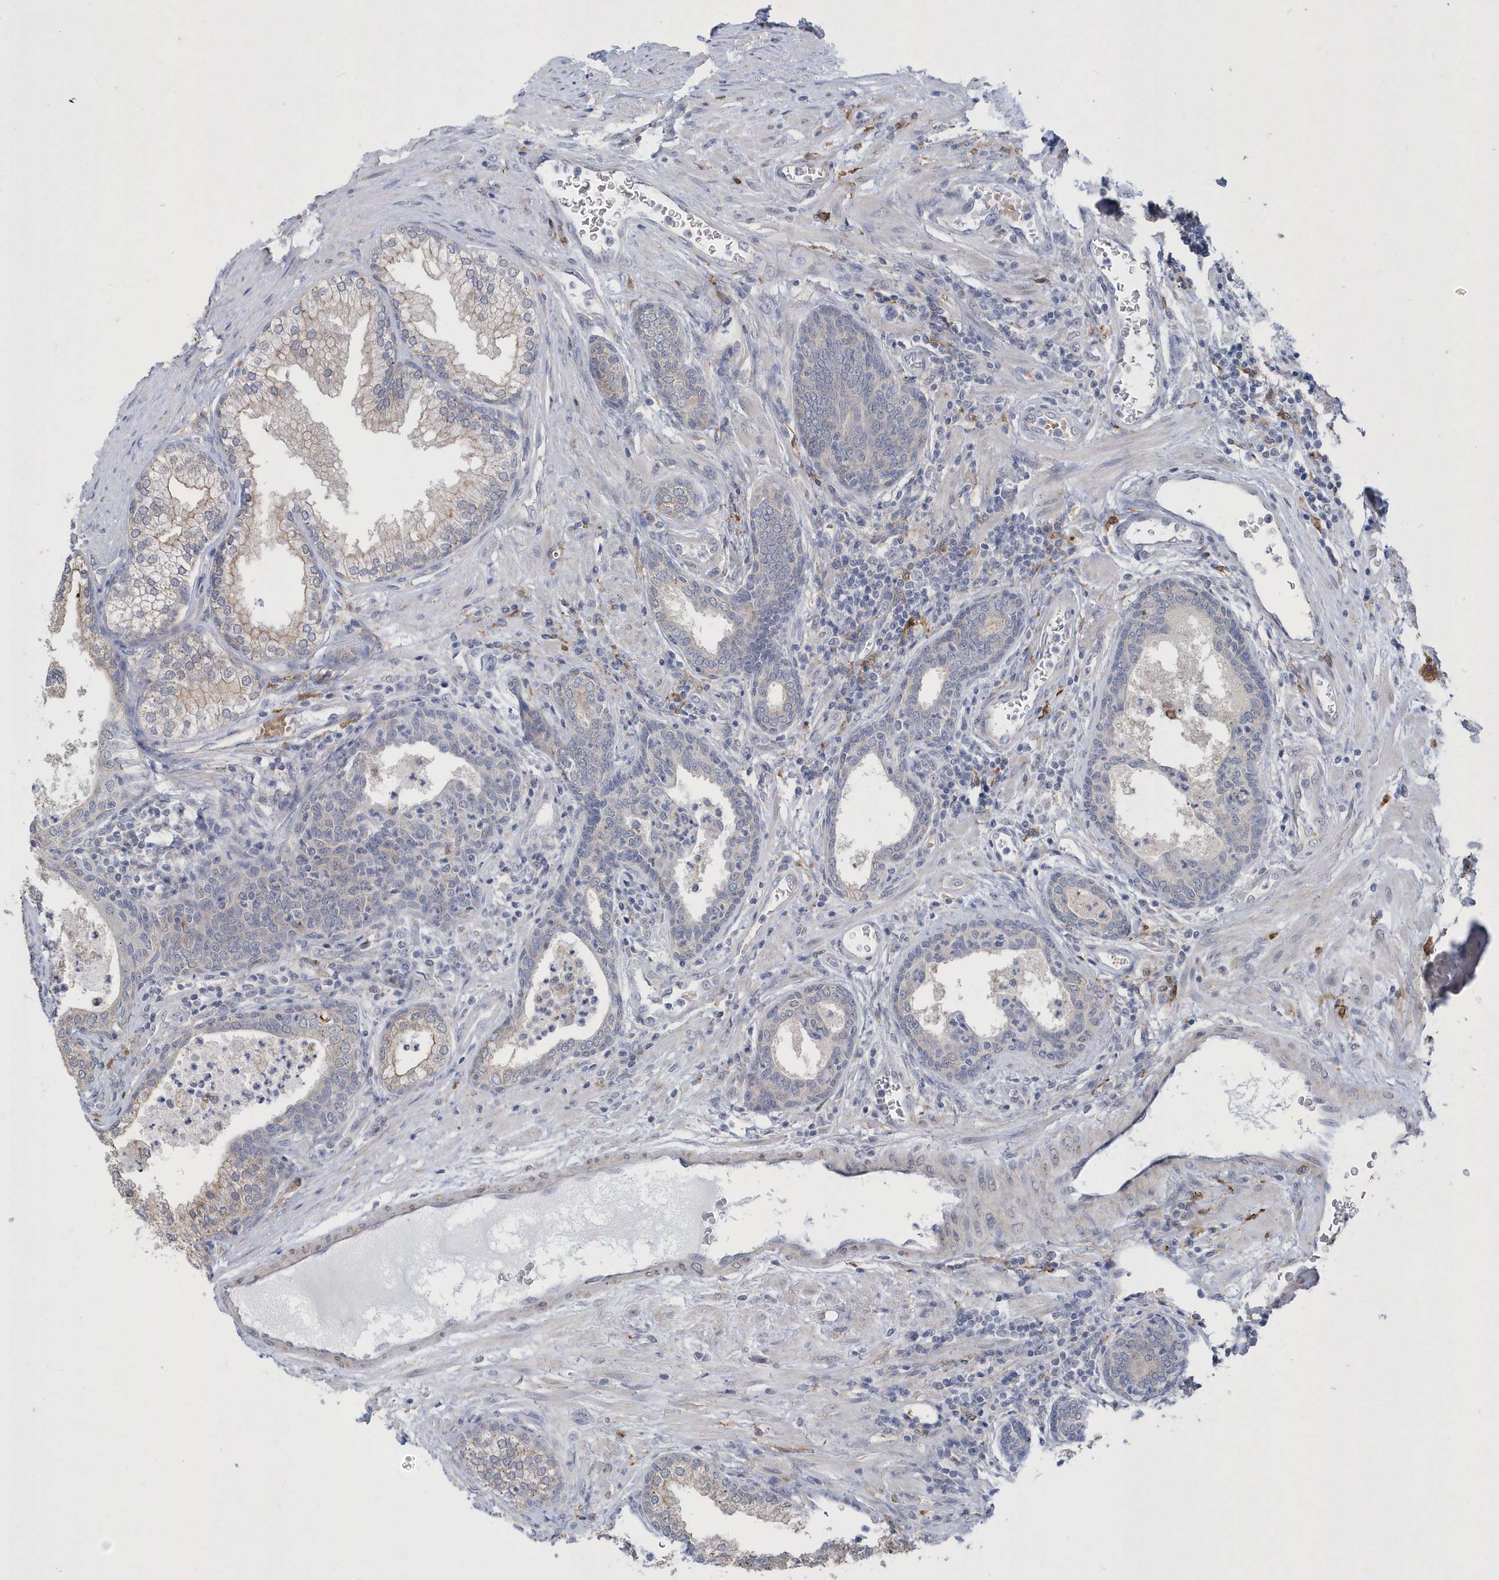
{"staining": {"intensity": "moderate", "quantity": "<25%", "location": "cytoplasmic/membranous"}, "tissue": "prostate", "cell_type": "Glandular cells", "image_type": "normal", "snomed": [{"axis": "morphology", "description": "Normal tissue, NOS"}, {"axis": "topography", "description": "Prostate"}], "caption": "This histopathology image reveals unremarkable prostate stained with immunohistochemistry (IHC) to label a protein in brown. The cytoplasmic/membranous of glandular cells show moderate positivity for the protein. Nuclei are counter-stained blue.", "gene": "TSPEAR", "patient": {"sex": "male", "age": 76}}